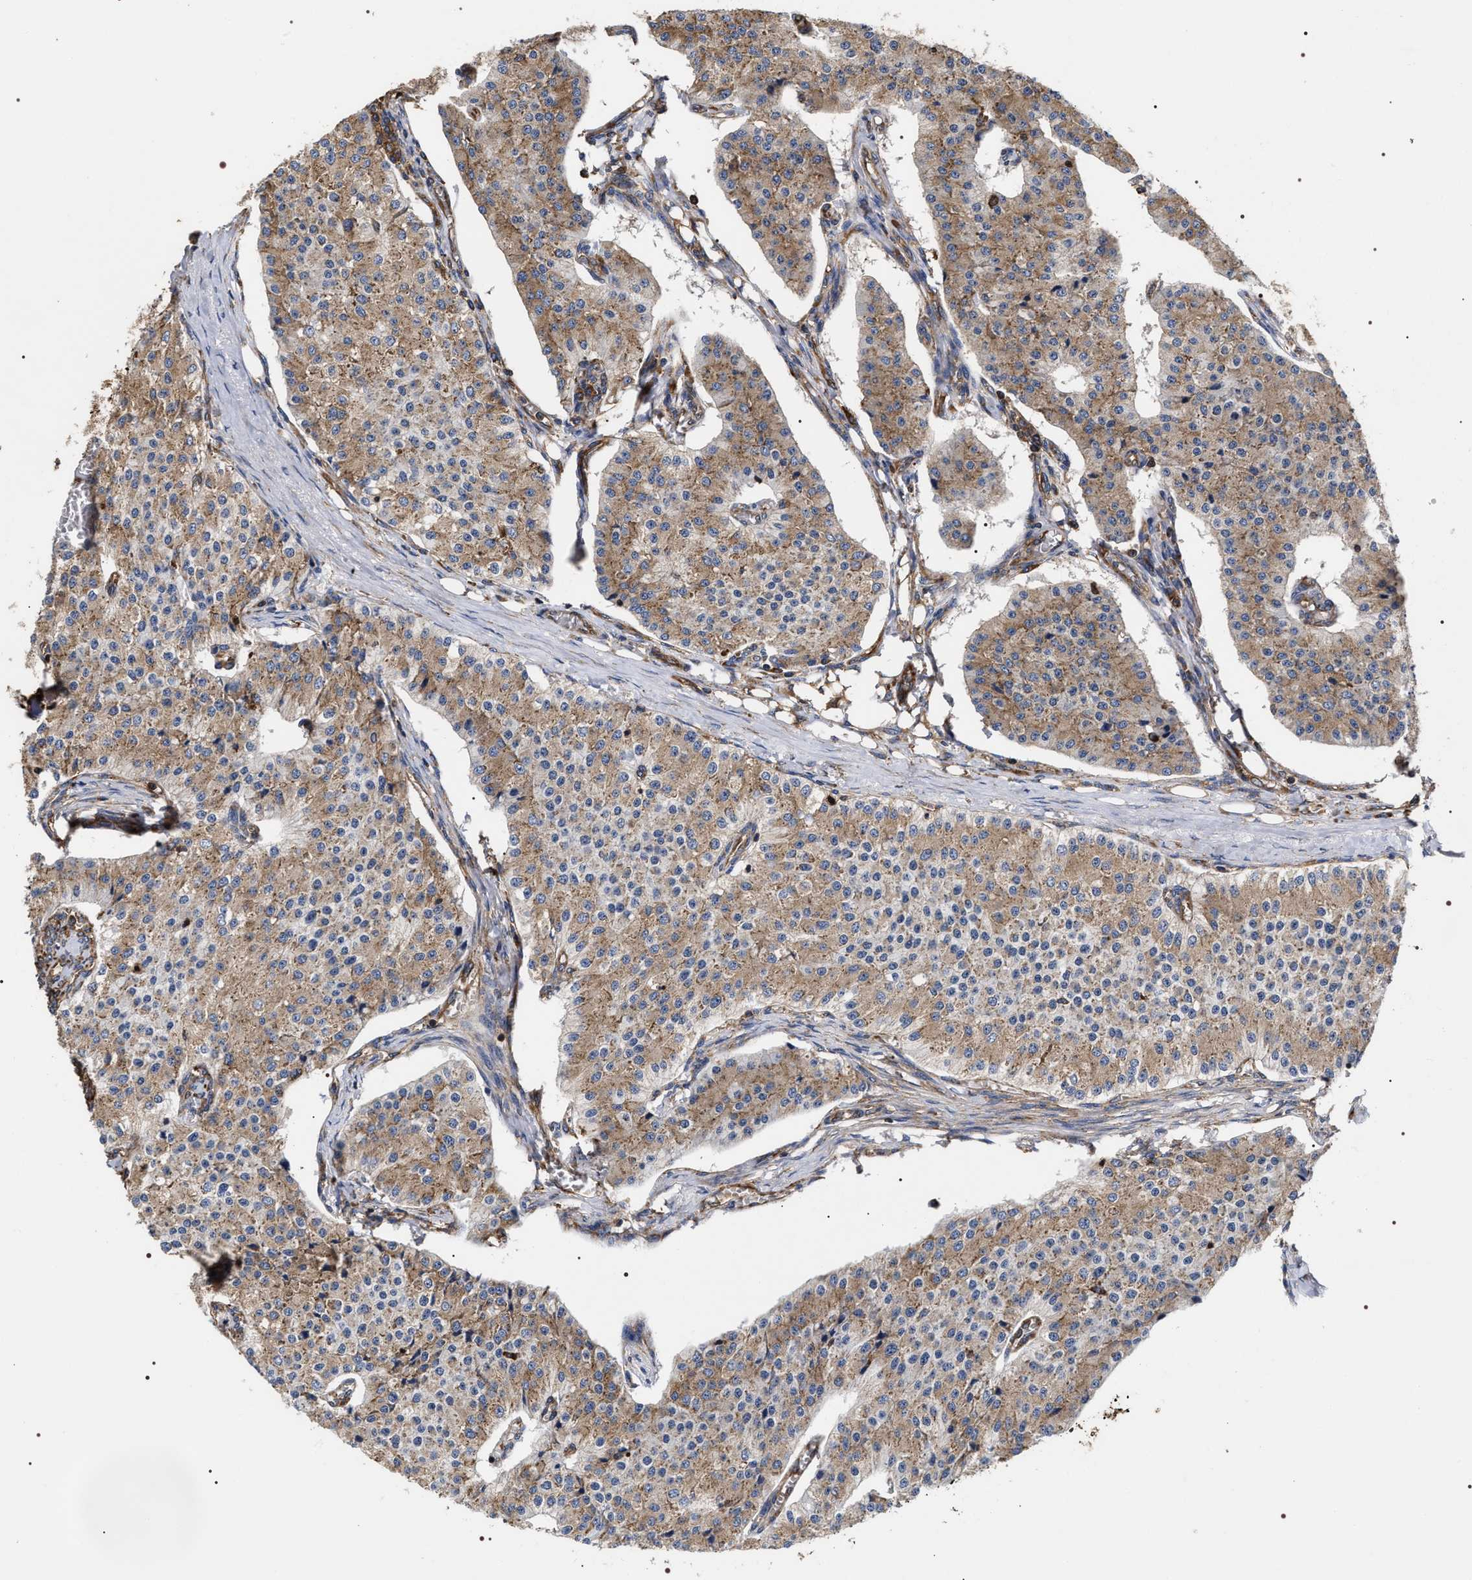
{"staining": {"intensity": "moderate", "quantity": "25%-75%", "location": "cytoplasmic/membranous"}, "tissue": "carcinoid", "cell_type": "Tumor cells", "image_type": "cancer", "snomed": [{"axis": "morphology", "description": "Carcinoid, malignant, NOS"}, {"axis": "topography", "description": "Colon"}], "caption": "The image displays immunohistochemical staining of carcinoid (malignant). There is moderate cytoplasmic/membranous positivity is identified in about 25%-75% of tumor cells.", "gene": "SERBP1", "patient": {"sex": "female", "age": 52}}